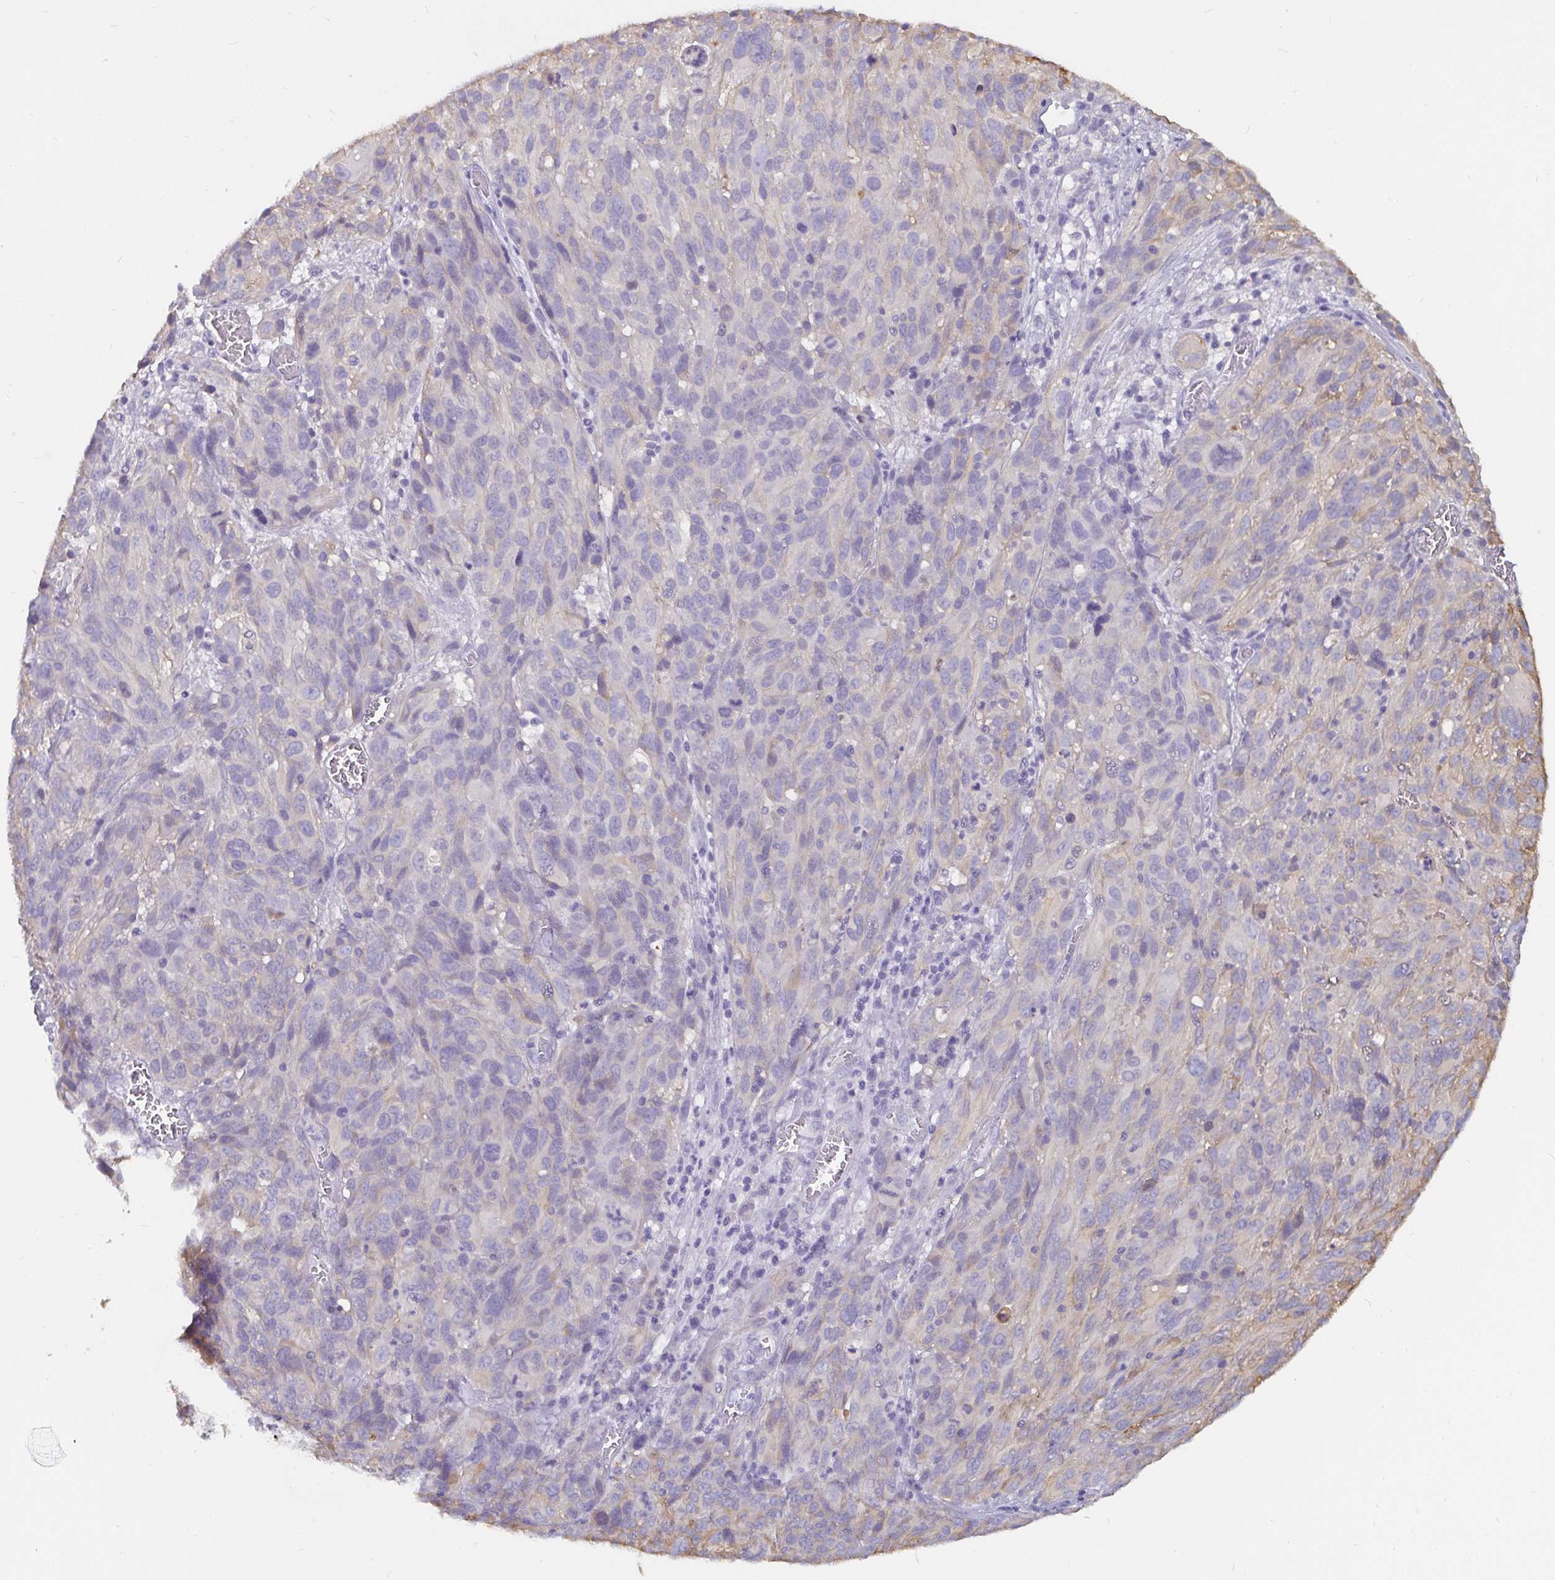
{"staining": {"intensity": "negative", "quantity": "none", "location": "none"}, "tissue": "melanoma", "cell_type": "Tumor cells", "image_type": "cancer", "snomed": [{"axis": "morphology", "description": "Malignant melanoma, NOS"}, {"axis": "topography", "description": "Skin"}], "caption": "This is an immunohistochemistry image of malignant melanoma. There is no positivity in tumor cells.", "gene": "ADAMTS6", "patient": {"sex": "male", "age": 51}}